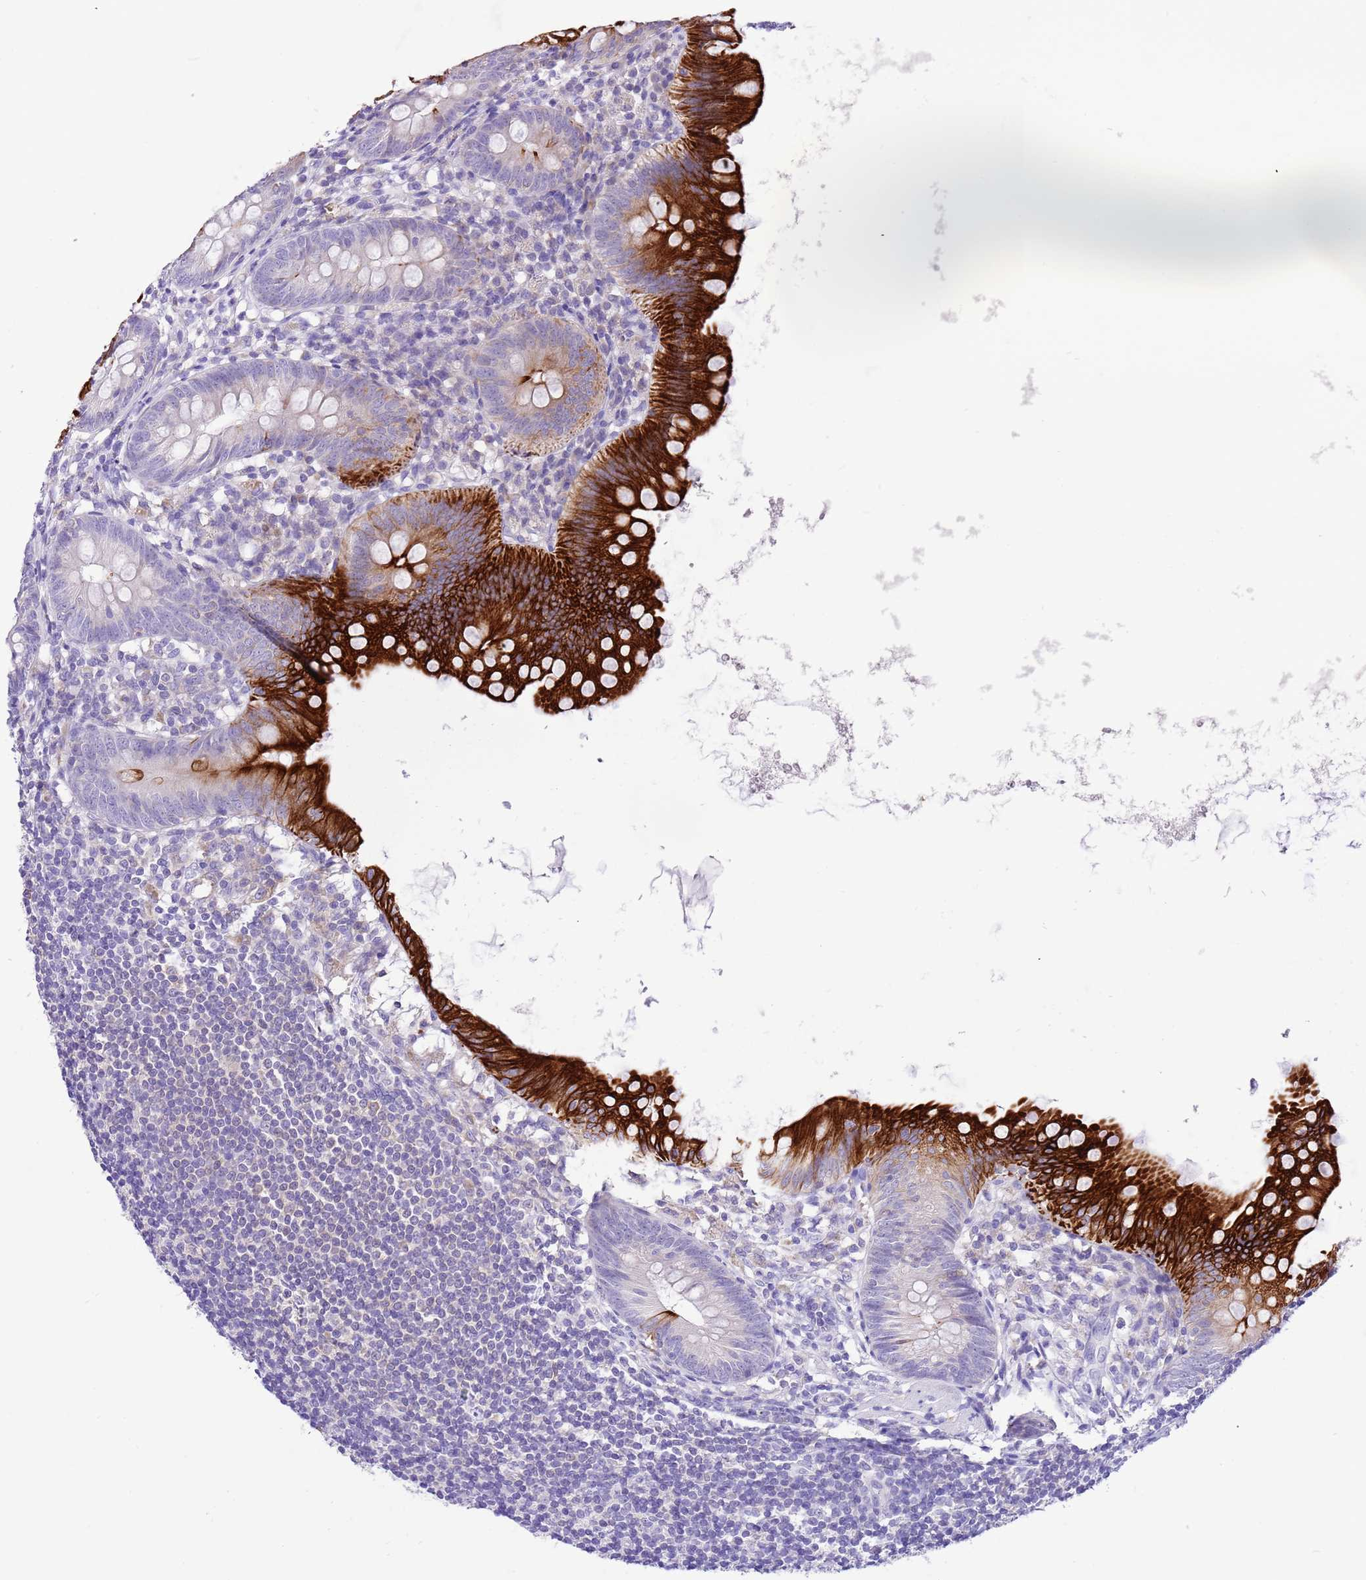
{"staining": {"intensity": "strong", "quantity": "25%-75%", "location": "cytoplasmic/membranous"}, "tissue": "appendix", "cell_type": "Glandular cells", "image_type": "normal", "snomed": [{"axis": "morphology", "description": "Normal tissue, NOS"}, {"axis": "topography", "description": "Appendix"}], "caption": "The histopathology image exhibits a brown stain indicating the presence of a protein in the cytoplasmic/membranous of glandular cells in appendix.", "gene": "R3HDM4", "patient": {"sex": "female", "age": 62}}